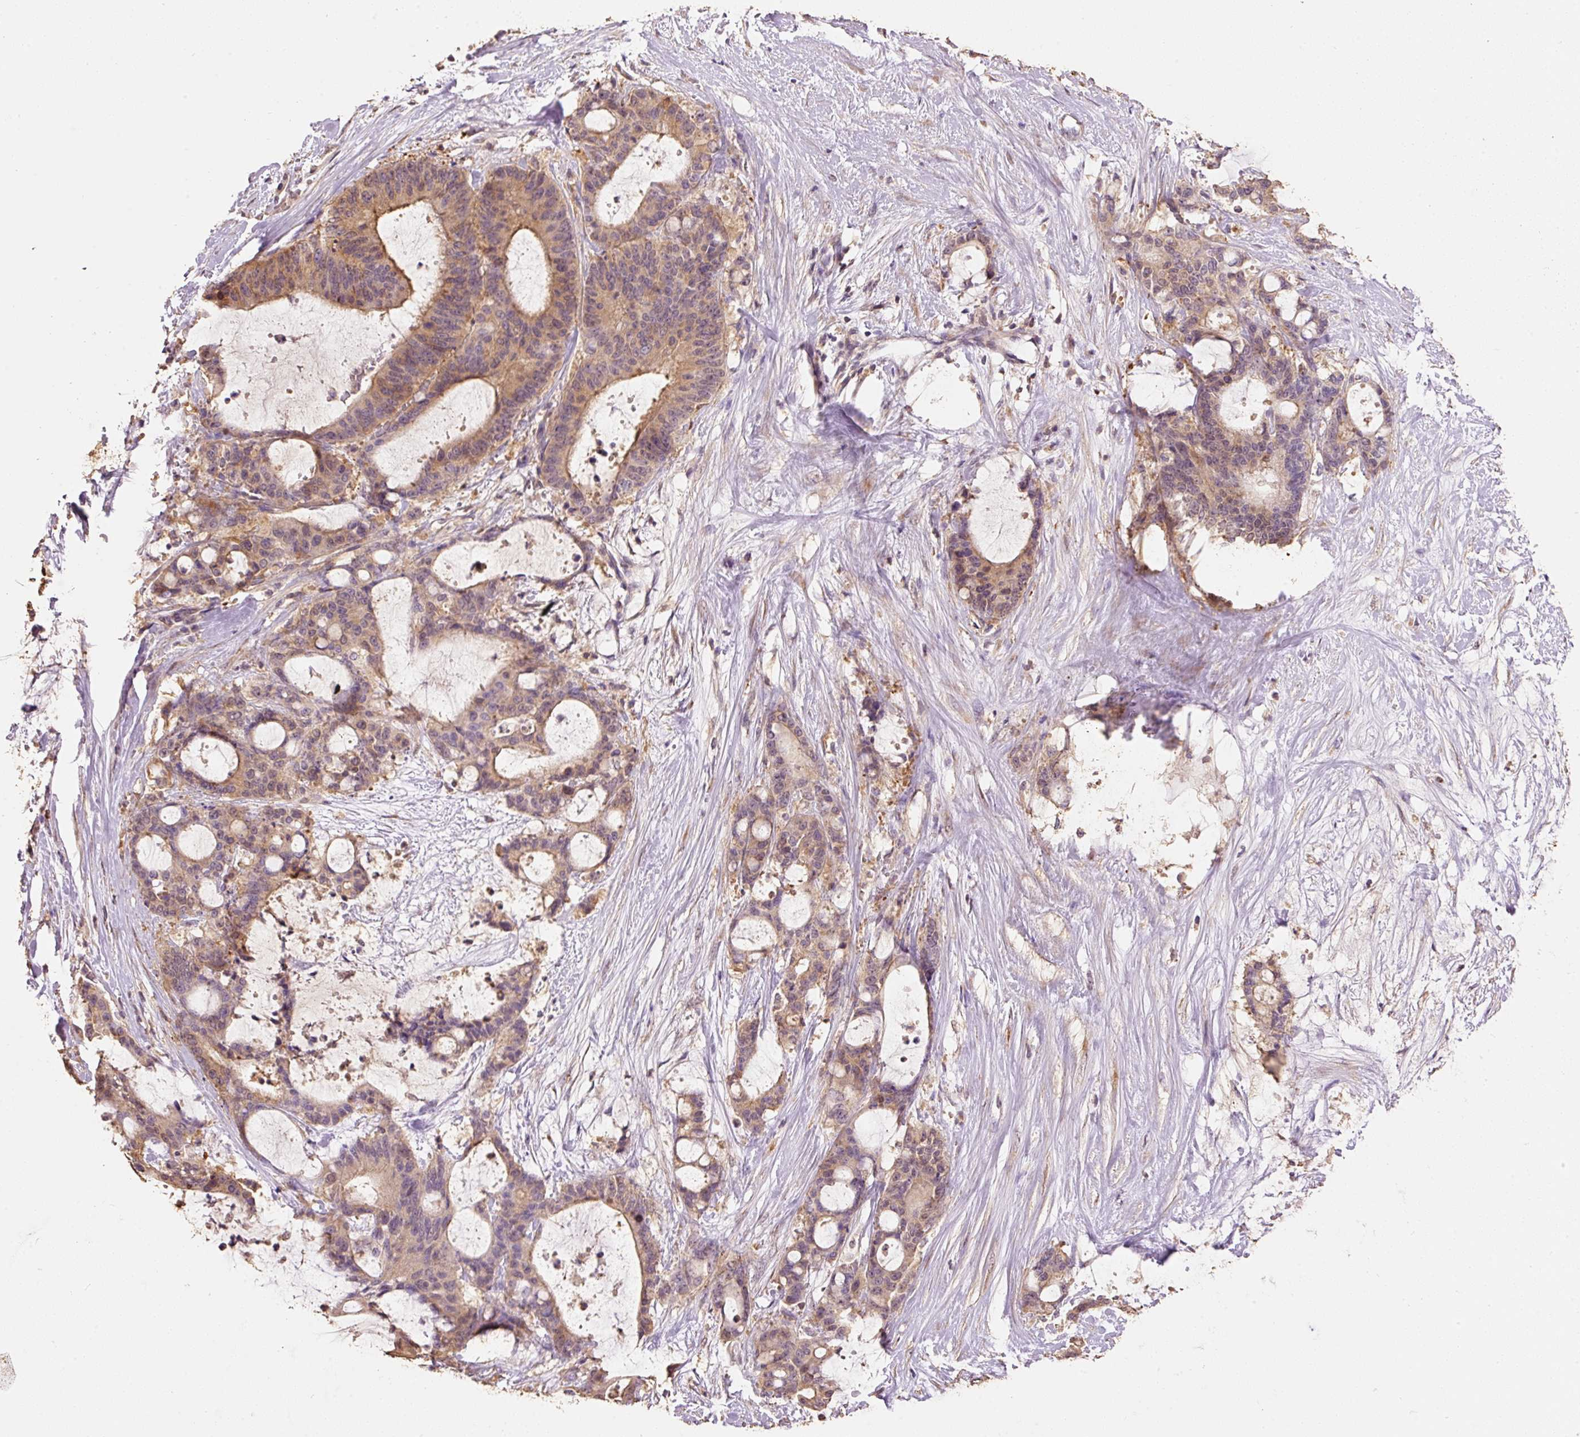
{"staining": {"intensity": "moderate", "quantity": ">75%", "location": "cytoplasmic/membranous"}, "tissue": "liver cancer", "cell_type": "Tumor cells", "image_type": "cancer", "snomed": [{"axis": "morphology", "description": "Normal tissue, NOS"}, {"axis": "morphology", "description": "Cholangiocarcinoma"}, {"axis": "topography", "description": "Liver"}, {"axis": "topography", "description": "Peripheral nerve tissue"}], "caption": "Cholangiocarcinoma (liver) stained with a protein marker reveals moderate staining in tumor cells.", "gene": "HERC2", "patient": {"sex": "female", "age": 73}}